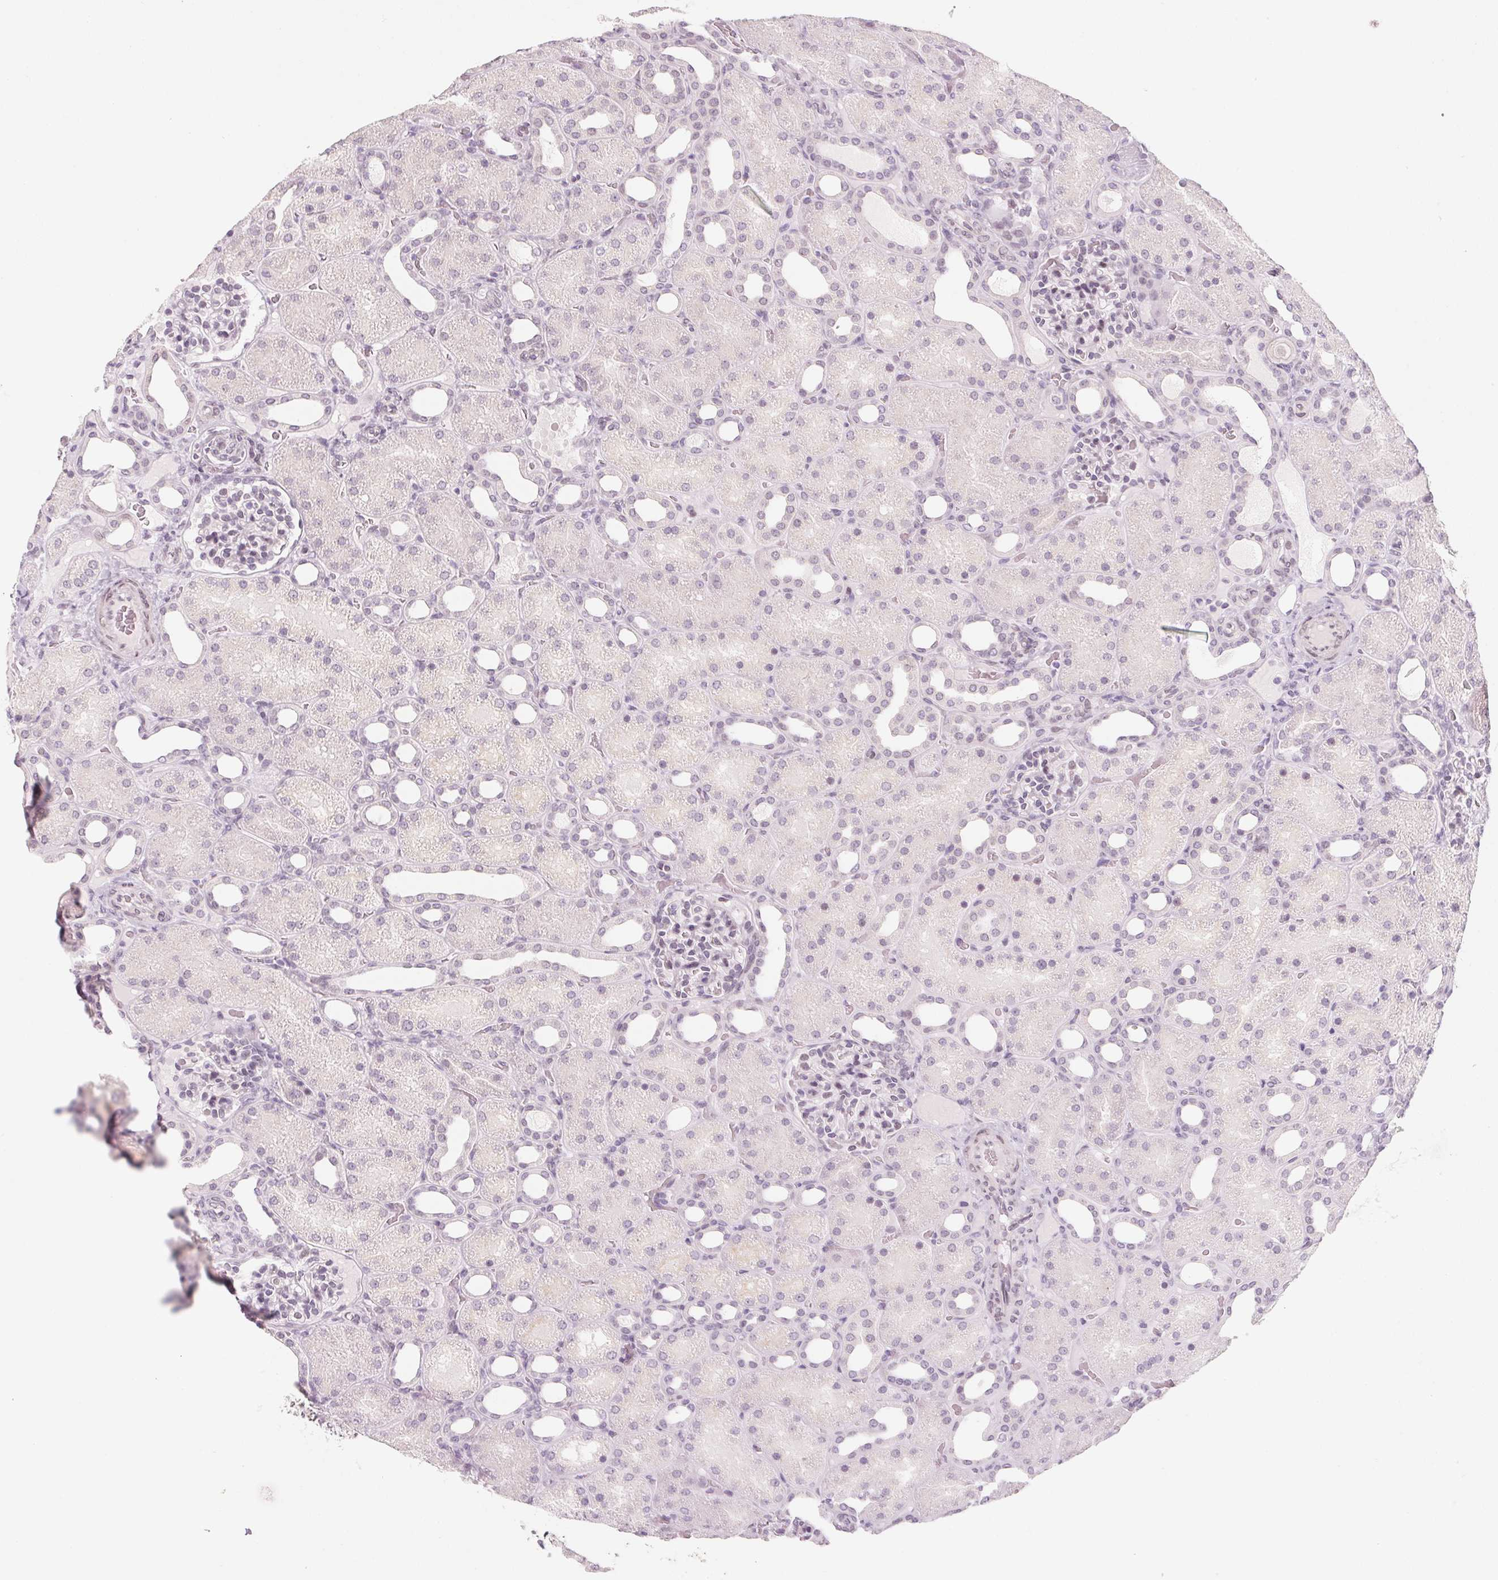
{"staining": {"intensity": "weak", "quantity": "25%-75%", "location": "nuclear"}, "tissue": "kidney", "cell_type": "Cells in glomeruli", "image_type": "normal", "snomed": [{"axis": "morphology", "description": "Normal tissue, NOS"}, {"axis": "topography", "description": "Kidney"}], "caption": "An immunohistochemistry (IHC) photomicrograph of benign tissue is shown. Protein staining in brown highlights weak nuclear positivity in kidney within cells in glomeruli.", "gene": "KCNQ2", "patient": {"sex": "male", "age": 2}}